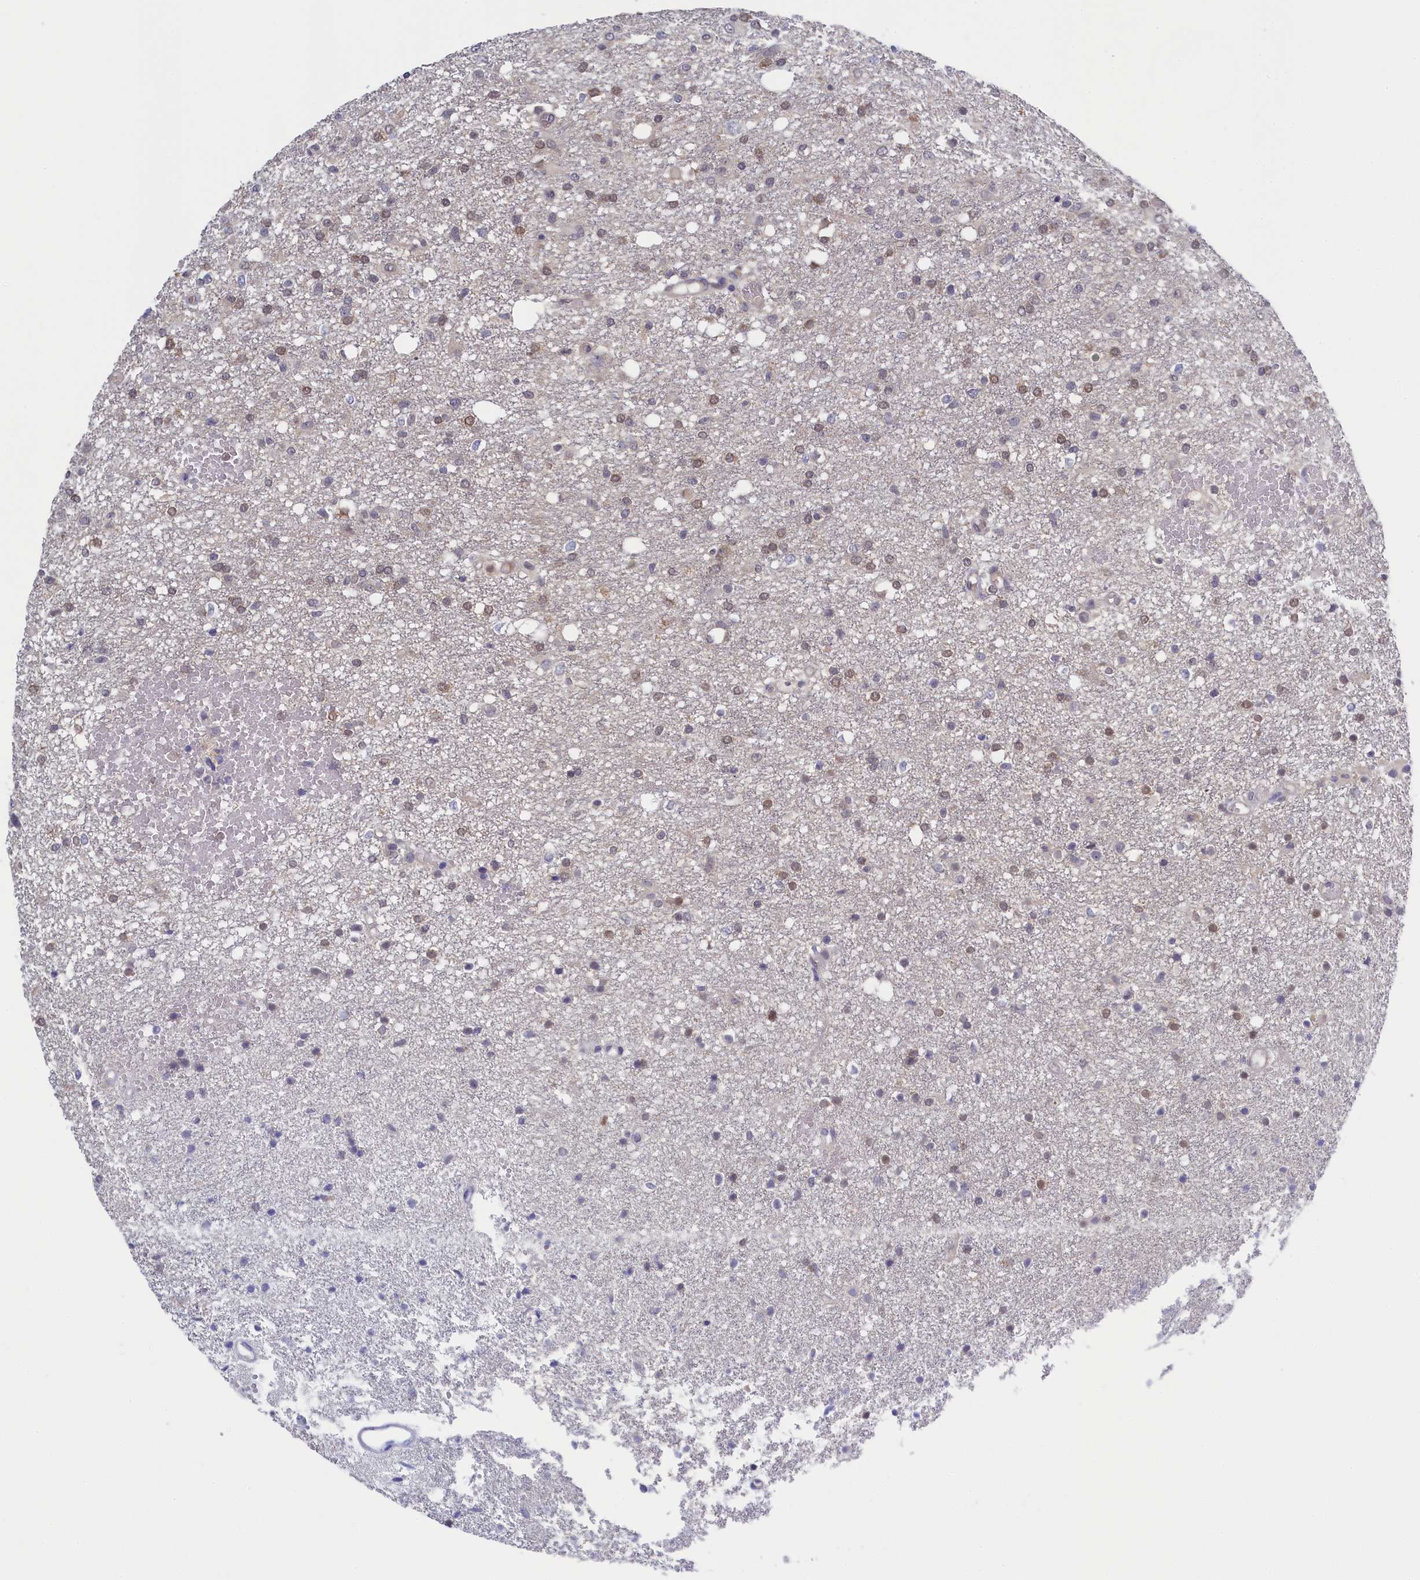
{"staining": {"intensity": "weak", "quantity": "25%-75%", "location": "nuclear"}, "tissue": "glioma", "cell_type": "Tumor cells", "image_type": "cancer", "snomed": [{"axis": "morphology", "description": "Glioma, malignant, High grade"}, {"axis": "topography", "description": "Brain"}], "caption": "IHC photomicrograph of human glioma stained for a protein (brown), which demonstrates low levels of weak nuclear expression in about 25%-75% of tumor cells.", "gene": "C11orf54", "patient": {"sex": "female", "age": 59}}